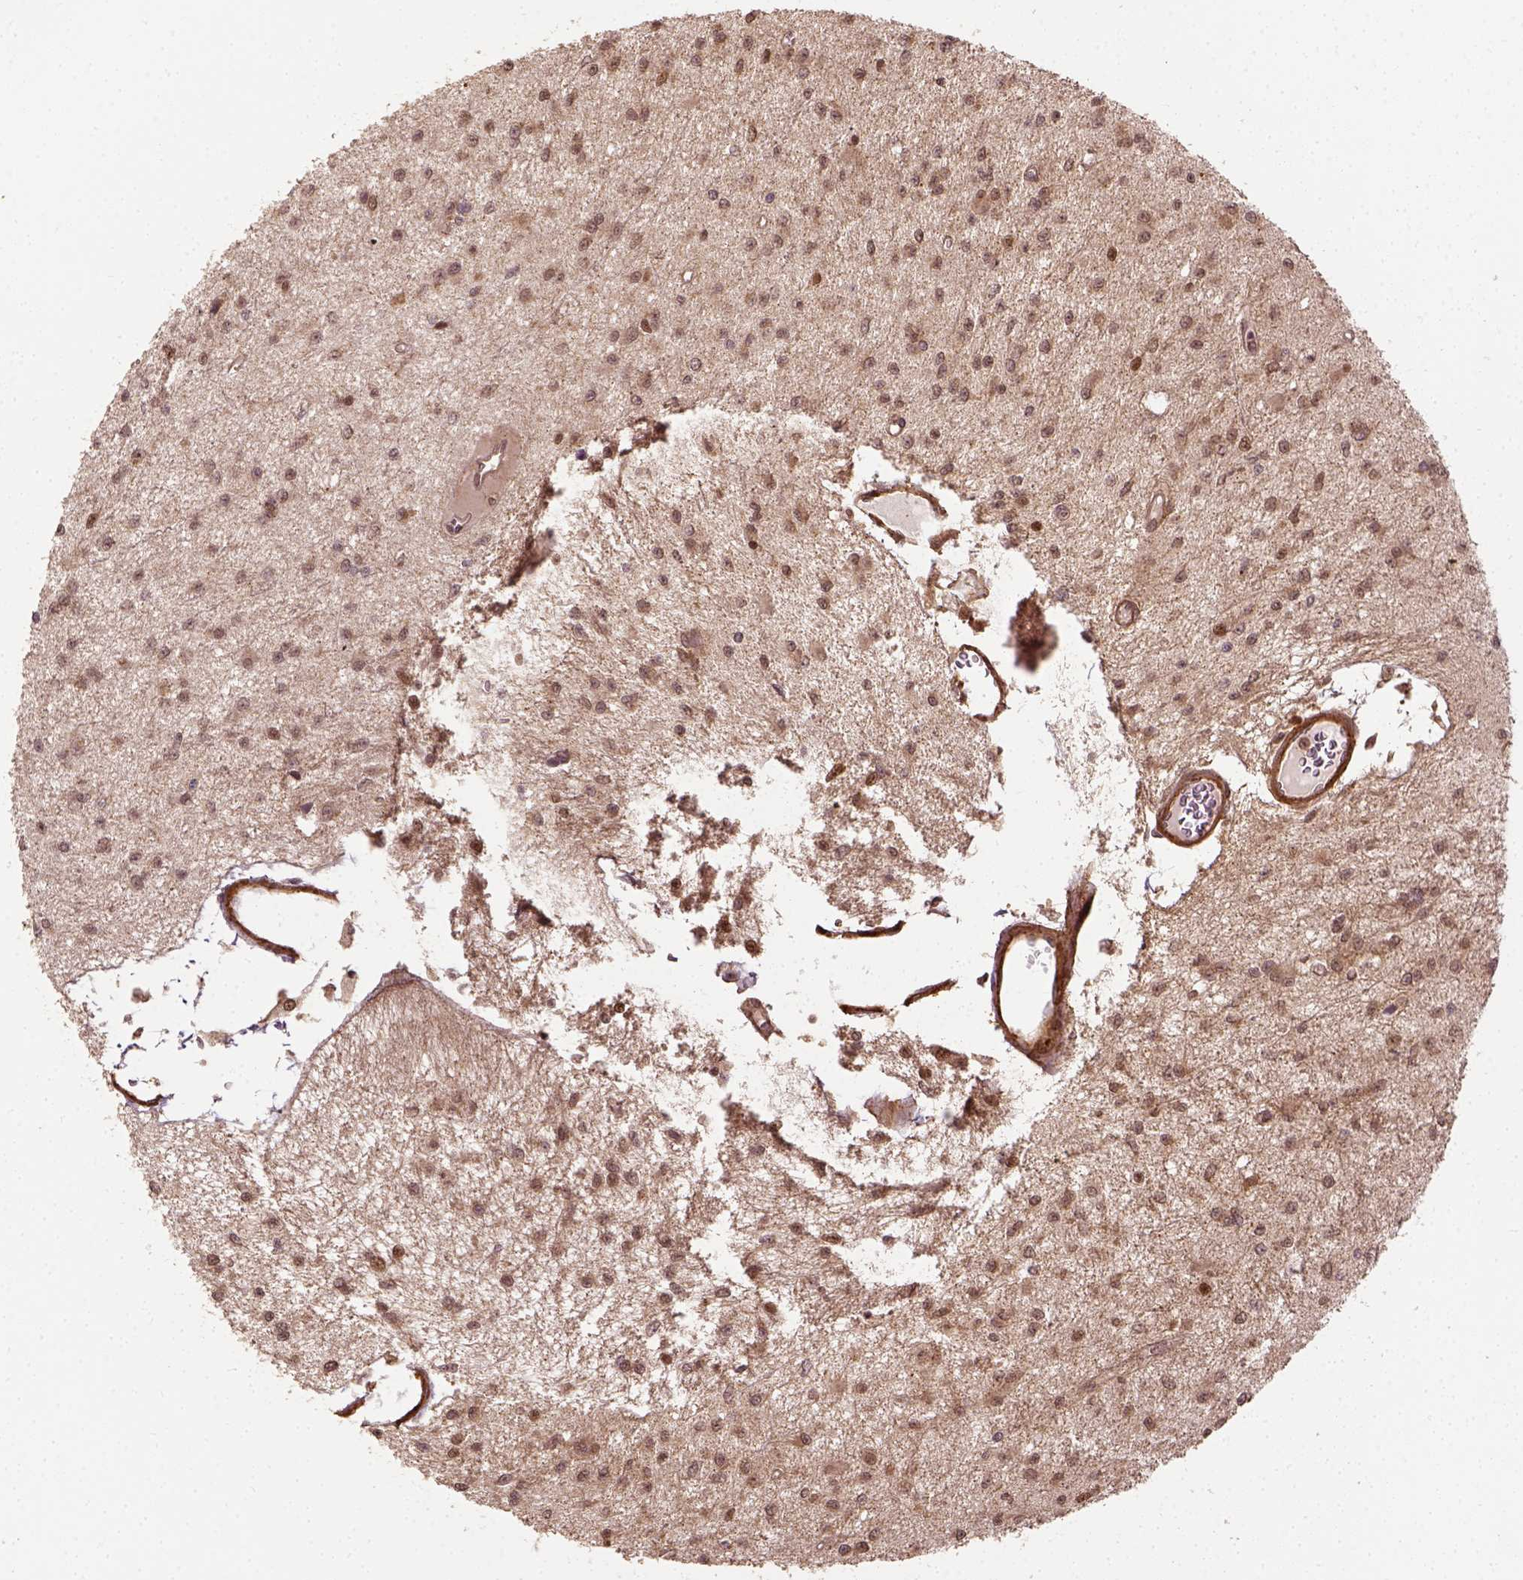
{"staining": {"intensity": "moderate", "quantity": ">75%", "location": "cytoplasmic/membranous"}, "tissue": "glioma", "cell_type": "Tumor cells", "image_type": "cancer", "snomed": [{"axis": "morphology", "description": "Glioma, malignant, Low grade"}, {"axis": "topography", "description": "Brain"}], "caption": "A histopathology image showing moderate cytoplasmic/membranous positivity in approximately >75% of tumor cells in malignant glioma (low-grade), as visualized by brown immunohistochemical staining.", "gene": "VEGFA", "patient": {"sex": "female", "age": 45}}